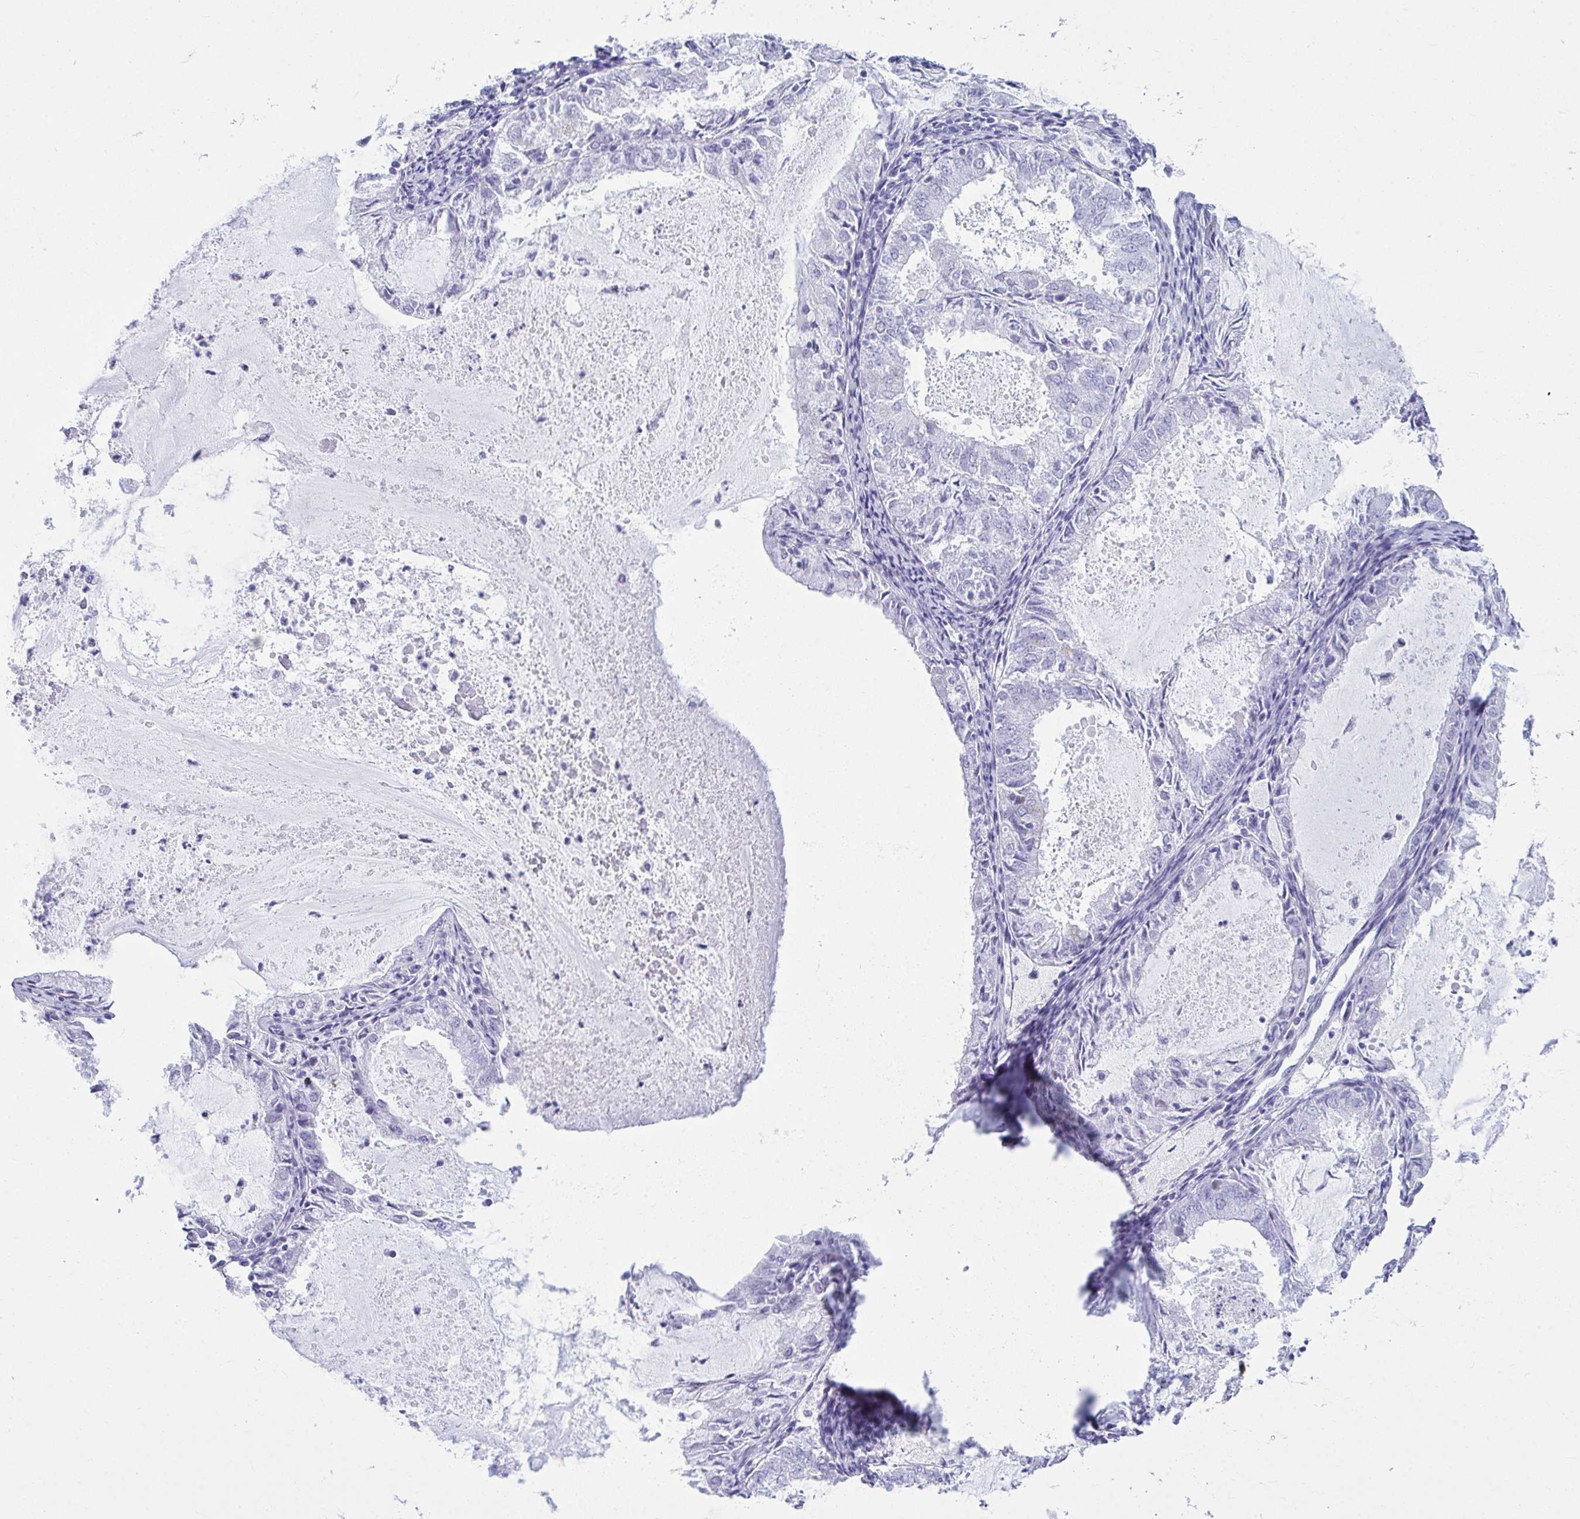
{"staining": {"intensity": "negative", "quantity": "none", "location": "none"}, "tissue": "endometrial cancer", "cell_type": "Tumor cells", "image_type": "cancer", "snomed": [{"axis": "morphology", "description": "Adenocarcinoma, NOS"}, {"axis": "topography", "description": "Endometrium"}], "caption": "The image shows no significant positivity in tumor cells of endometrial adenocarcinoma.", "gene": "CLGN", "patient": {"sex": "female", "age": 57}}